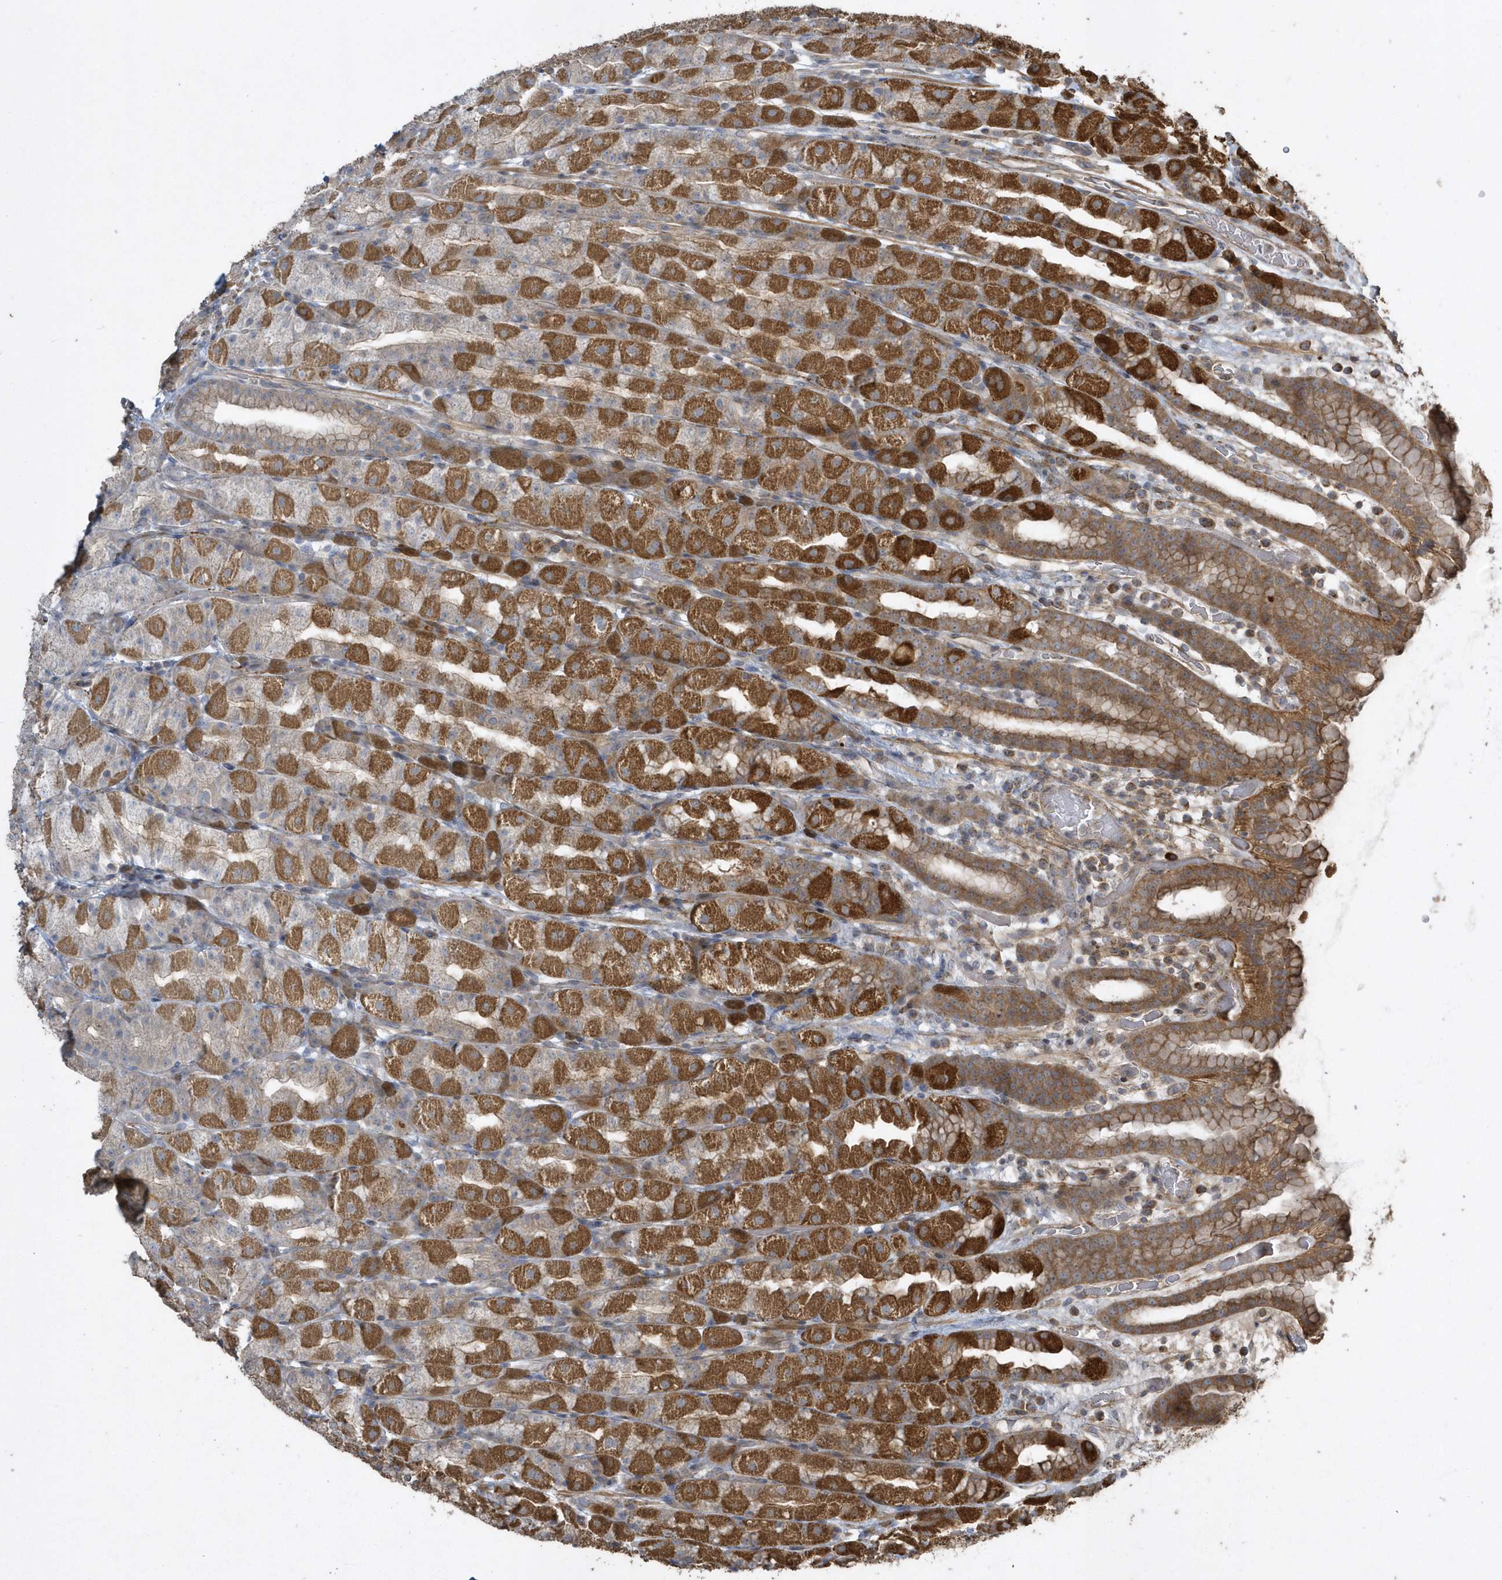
{"staining": {"intensity": "strong", "quantity": "25%-75%", "location": "cytoplasmic/membranous"}, "tissue": "stomach", "cell_type": "Glandular cells", "image_type": "normal", "snomed": [{"axis": "morphology", "description": "Normal tissue, NOS"}, {"axis": "topography", "description": "Stomach, upper"}], "caption": "IHC (DAB) staining of benign human stomach displays strong cytoplasmic/membranous protein expression in about 25%-75% of glandular cells.", "gene": "SENP8", "patient": {"sex": "male", "age": 68}}